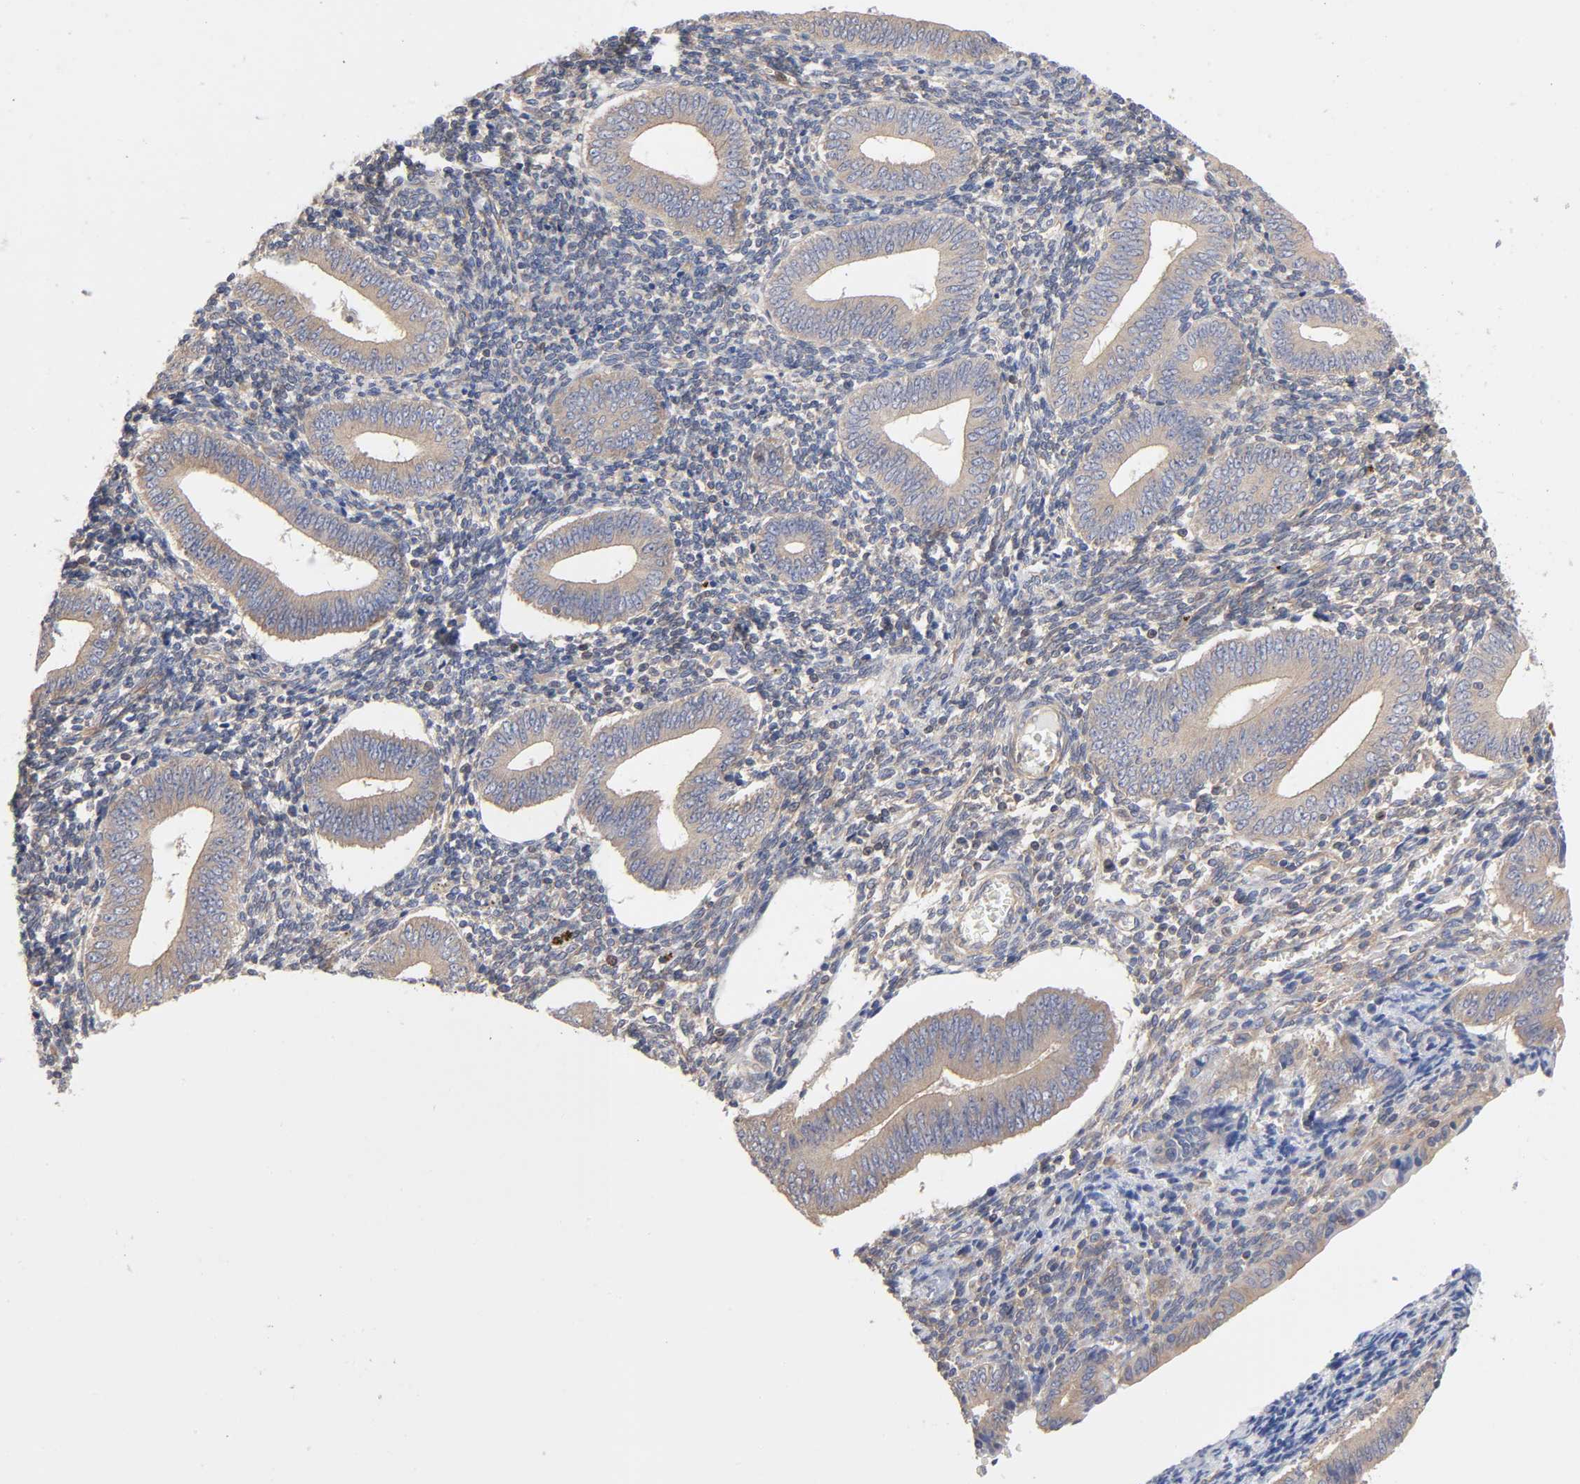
{"staining": {"intensity": "weak", "quantity": "25%-75%", "location": "cytoplasmic/membranous"}, "tissue": "endometrium", "cell_type": "Cells in endometrial stroma", "image_type": "normal", "snomed": [{"axis": "morphology", "description": "Normal tissue, NOS"}, {"axis": "topography", "description": "Uterus"}, {"axis": "topography", "description": "Endometrium"}], "caption": "Protein staining reveals weak cytoplasmic/membranous staining in approximately 25%-75% of cells in endometrial stroma in normal endometrium.", "gene": "STRN3", "patient": {"sex": "female", "age": 33}}